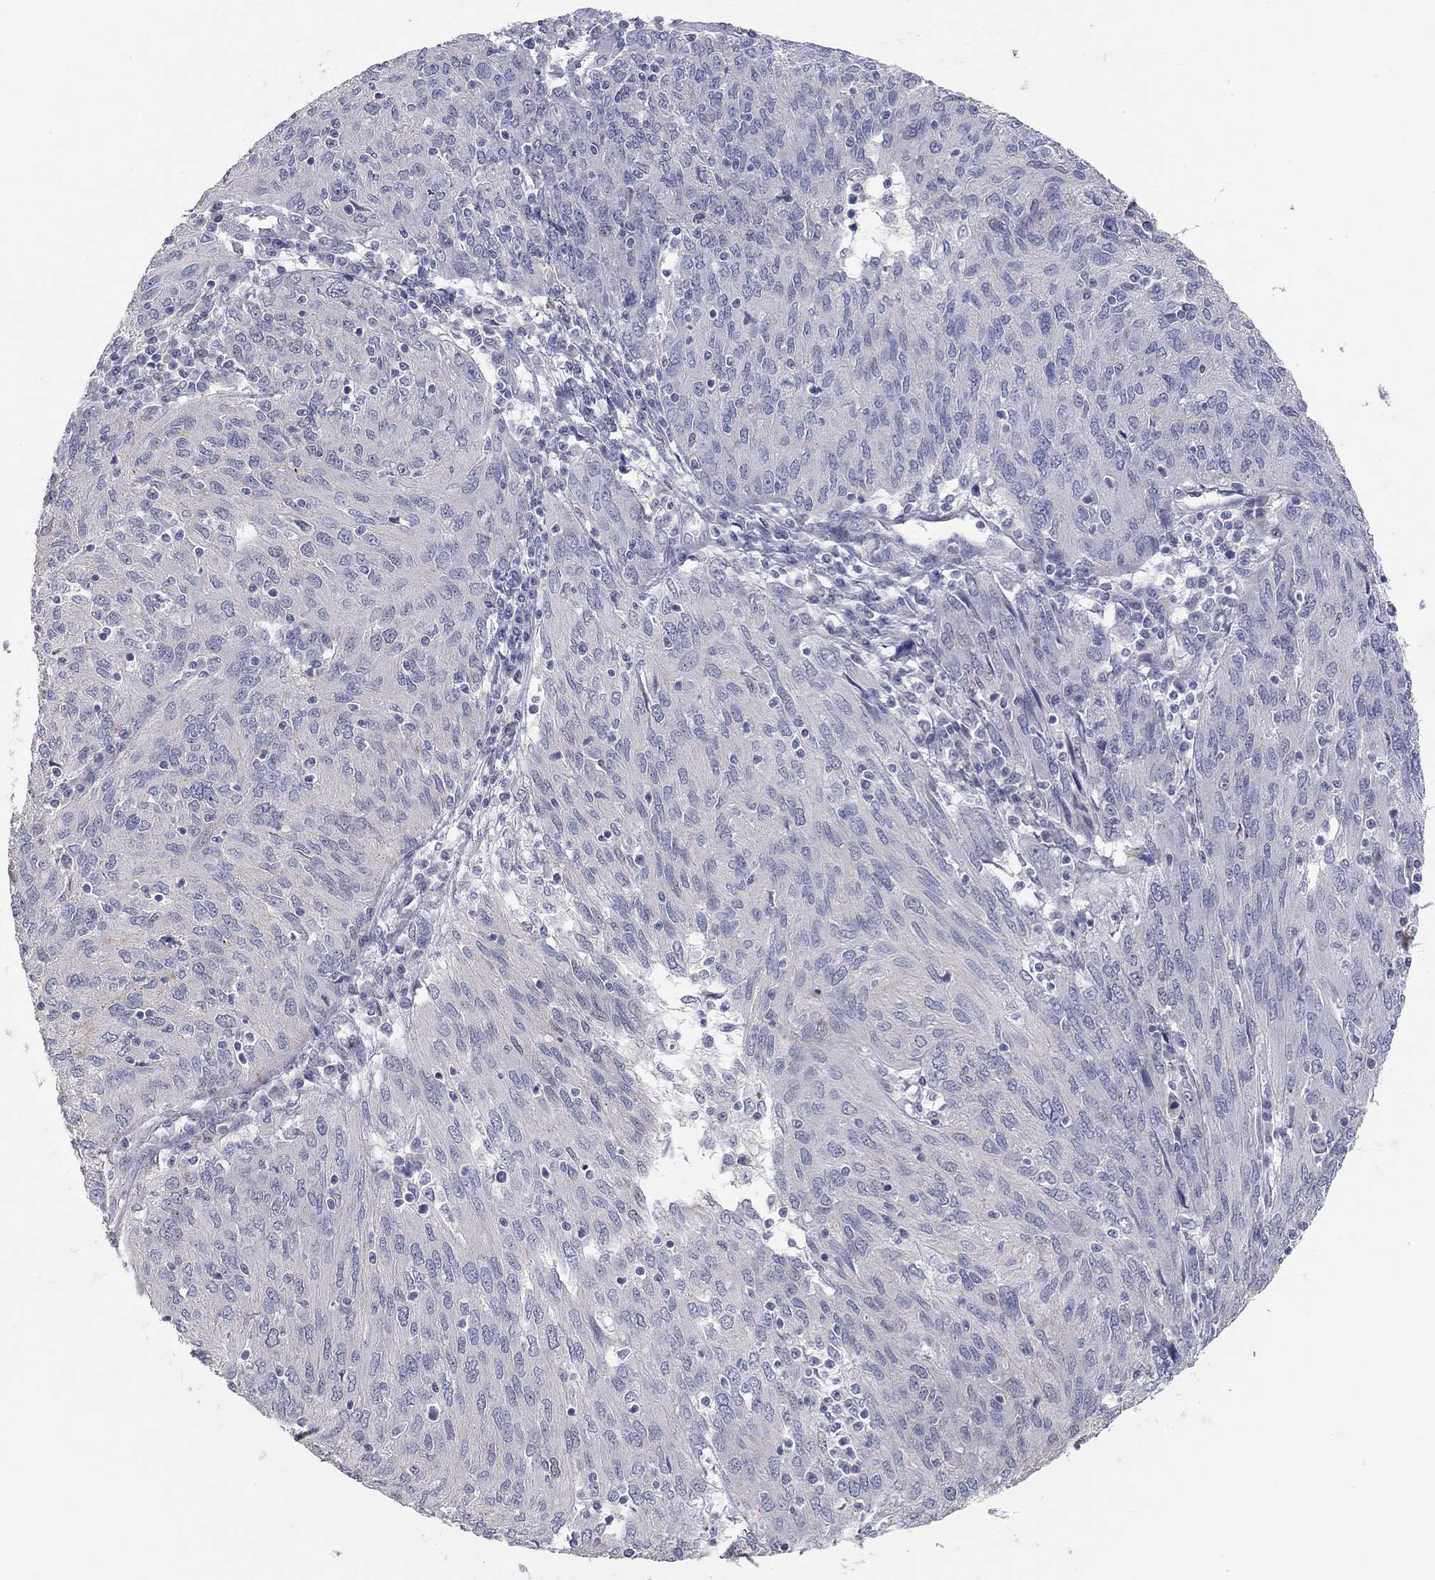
{"staining": {"intensity": "moderate", "quantity": "<25%", "location": "cytoplasmic/membranous"}, "tissue": "ovarian cancer", "cell_type": "Tumor cells", "image_type": "cancer", "snomed": [{"axis": "morphology", "description": "Carcinoma, endometroid"}, {"axis": "topography", "description": "Ovary"}], "caption": "Ovarian cancer (endometroid carcinoma) was stained to show a protein in brown. There is low levels of moderate cytoplasmic/membranous positivity in approximately <25% of tumor cells.", "gene": "PAPSS2", "patient": {"sex": "female", "age": 50}}